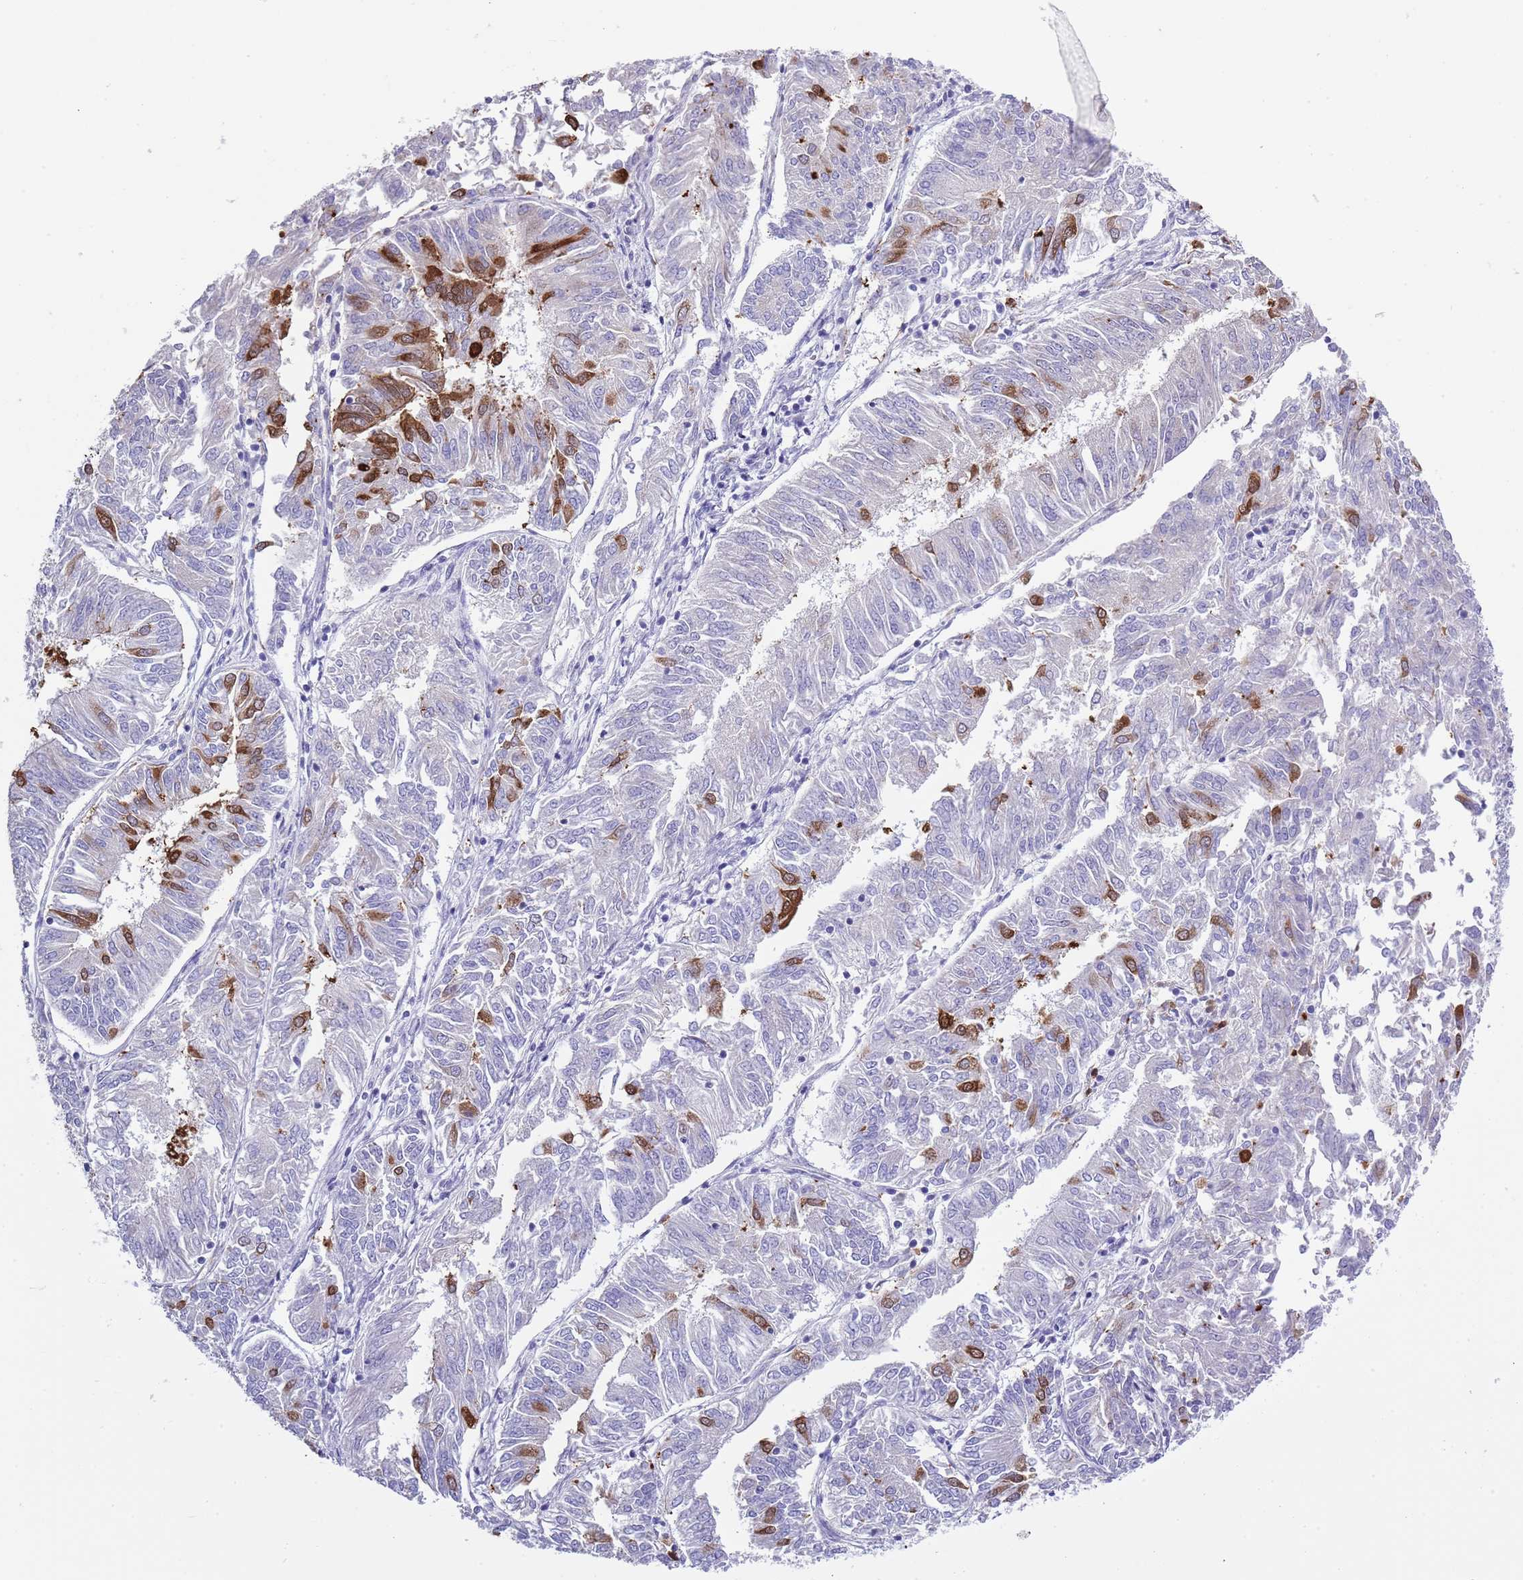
{"staining": {"intensity": "moderate", "quantity": "<25%", "location": "cytoplasmic/membranous"}, "tissue": "endometrial cancer", "cell_type": "Tumor cells", "image_type": "cancer", "snomed": [{"axis": "morphology", "description": "Adenocarcinoma, NOS"}, {"axis": "topography", "description": "Endometrium"}], "caption": "A high-resolution histopathology image shows immunohistochemistry staining of endometrial adenocarcinoma, which exhibits moderate cytoplasmic/membranous expression in approximately <25% of tumor cells. Immunohistochemistry (ihc) stains the protein of interest in brown and the nuclei are stained blue.", "gene": "ZFP2", "patient": {"sex": "female", "age": 58}}